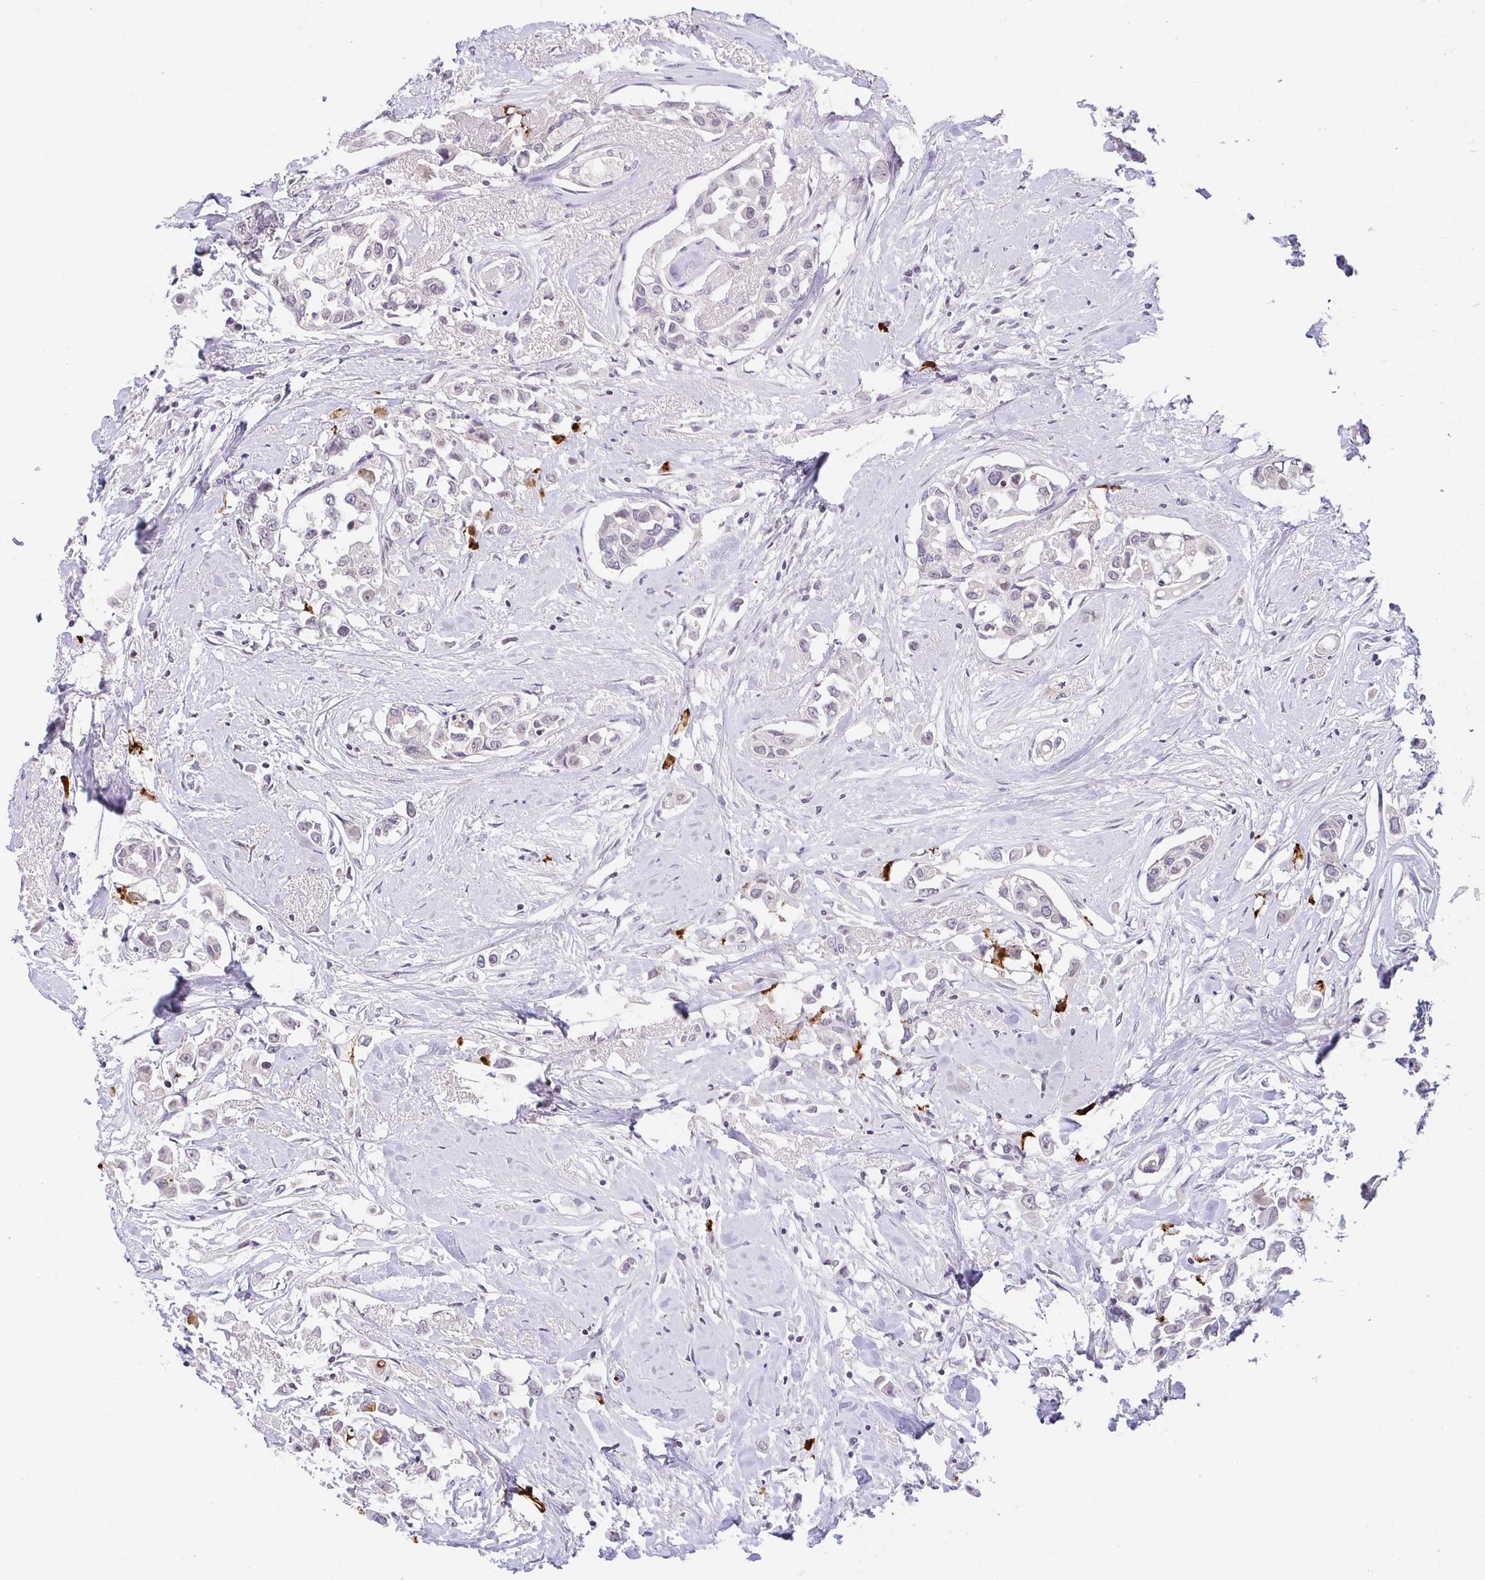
{"staining": {"intensity": "negative", "quantity": "none", "location": "none"}, "tissue": "breast cancer", "cell_type": "Tumor cells", "image_type": "cancer", "snomed": [{"axis": "morphology", "description": "Duct carcinoma"}, {"axis": "topography", "description": "Breast"}], "caption": "Tumor cells show no significant staining in breast cancer.", "gene": "CACNA1S", "patient": {"sex": "female", "age": 61}}